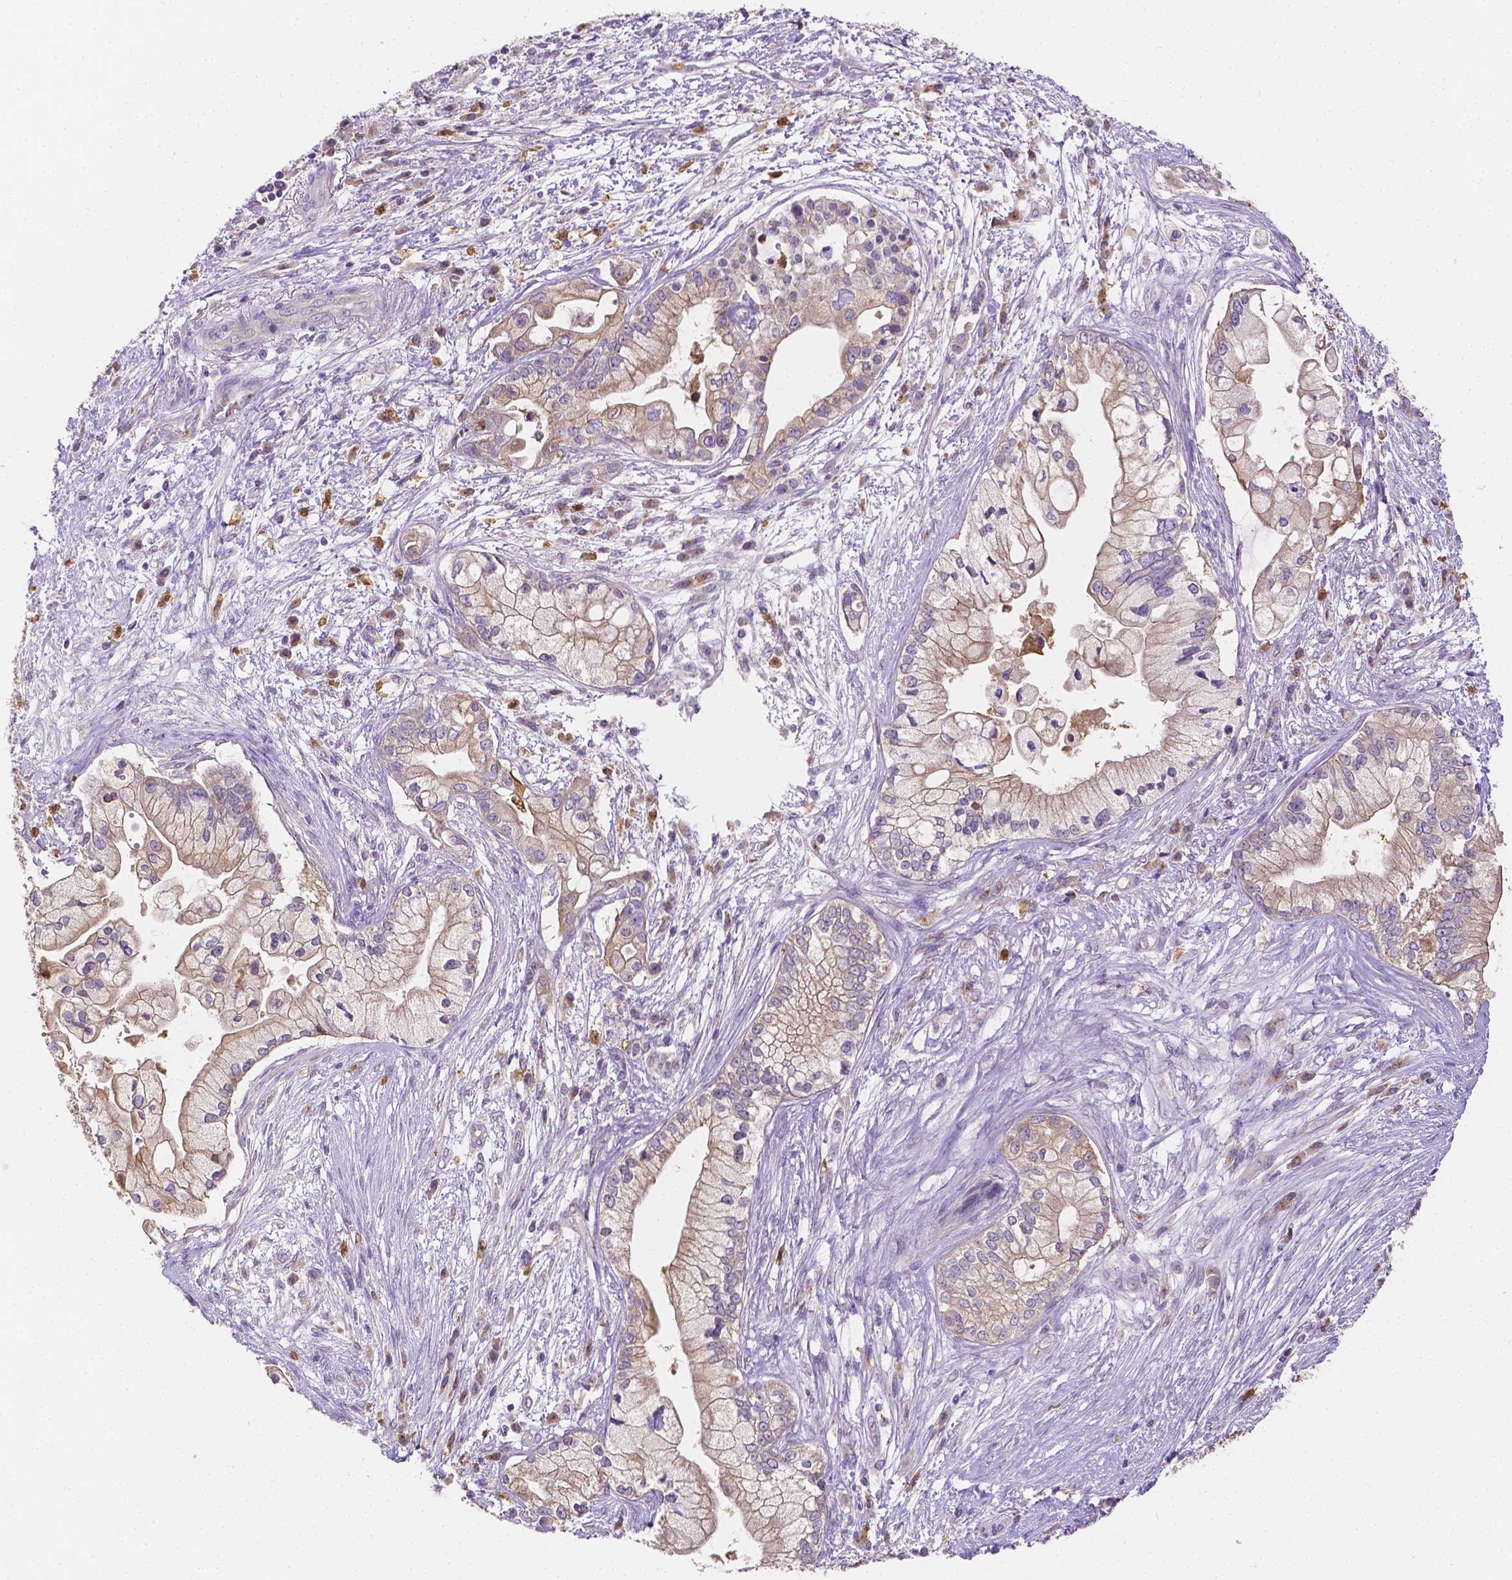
{"staining": {"intensity": "weak", "quantity": "<25%", "location": "cytoplasmic/membranous"}, "tissue": "pancreatic cancer", "cell_type": "Tumor cells", "image_type": "cancer", "snomed": [{"axis": "morphology", "description": "Adenocarcinoma, NOS"}, {"axis": "topography", "description": "Pancreas"}], "caption": "The image exhibits no staining of tumor cells in adenocarcinoma (pancreatic).", "gene": "ZNRD2", "patient": {"sex": "female", "age": 69}}